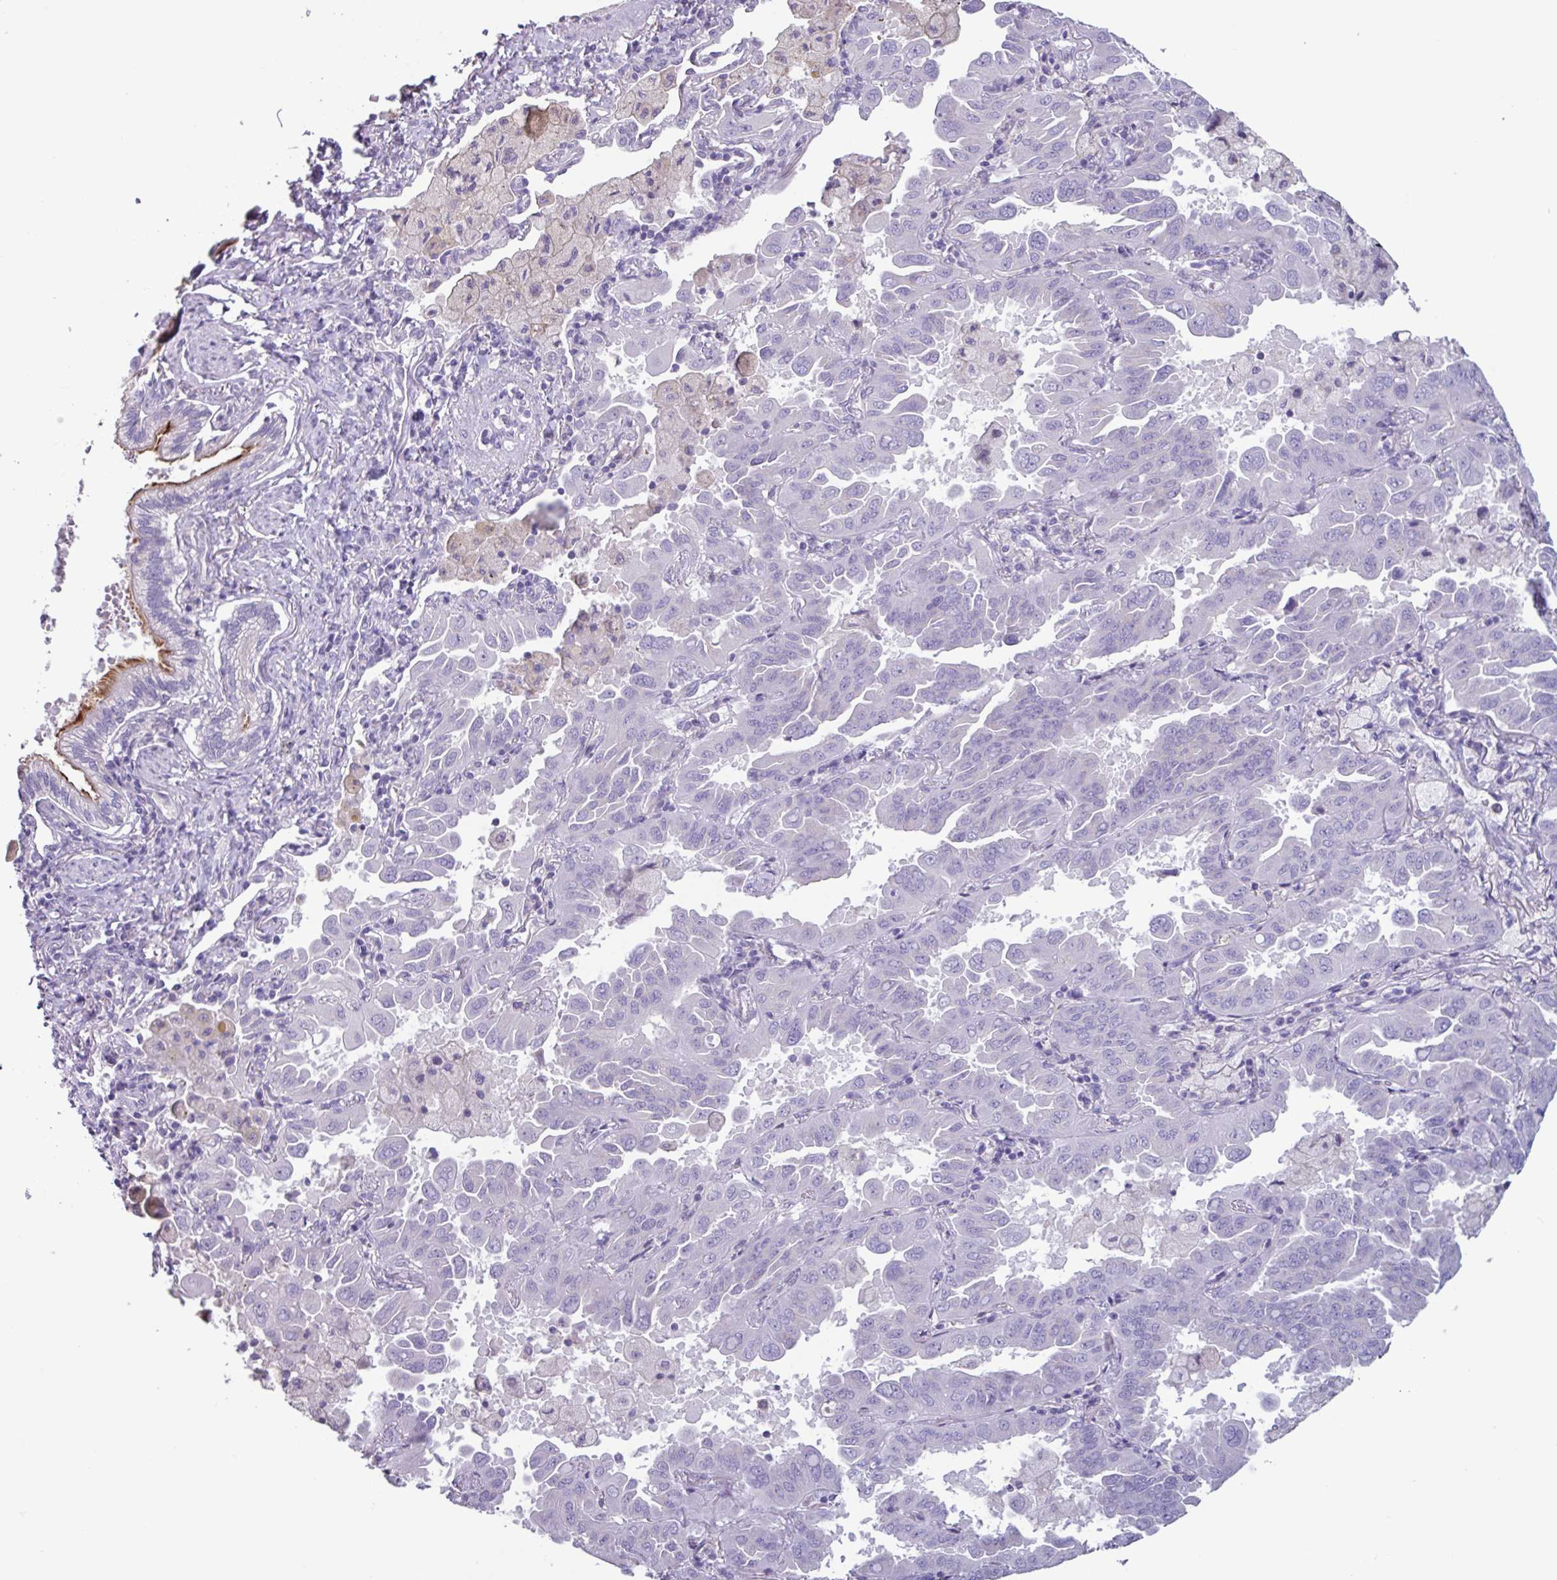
{"staining": {"intensity": "negative", "quantity": "none", "location": "none"}, "tissue": "lung cancer", "cell_type": "Tumor cells", "image_type": "cancer", "snomed": [{"axis": "morphology", "description": "Adenocarcinoma, NOS"}, {"axis": "topography", "description": "Lung"}], "caption": "This photomicrograph is of lung adenocarcinoma stained with immunohistochemistry to label a protein in brown with the nuclei are counter-stained blue. There is no expression in tumor cells.", "gene": "ADGRE1", "patient": {"sex": "male", "age": 64}}